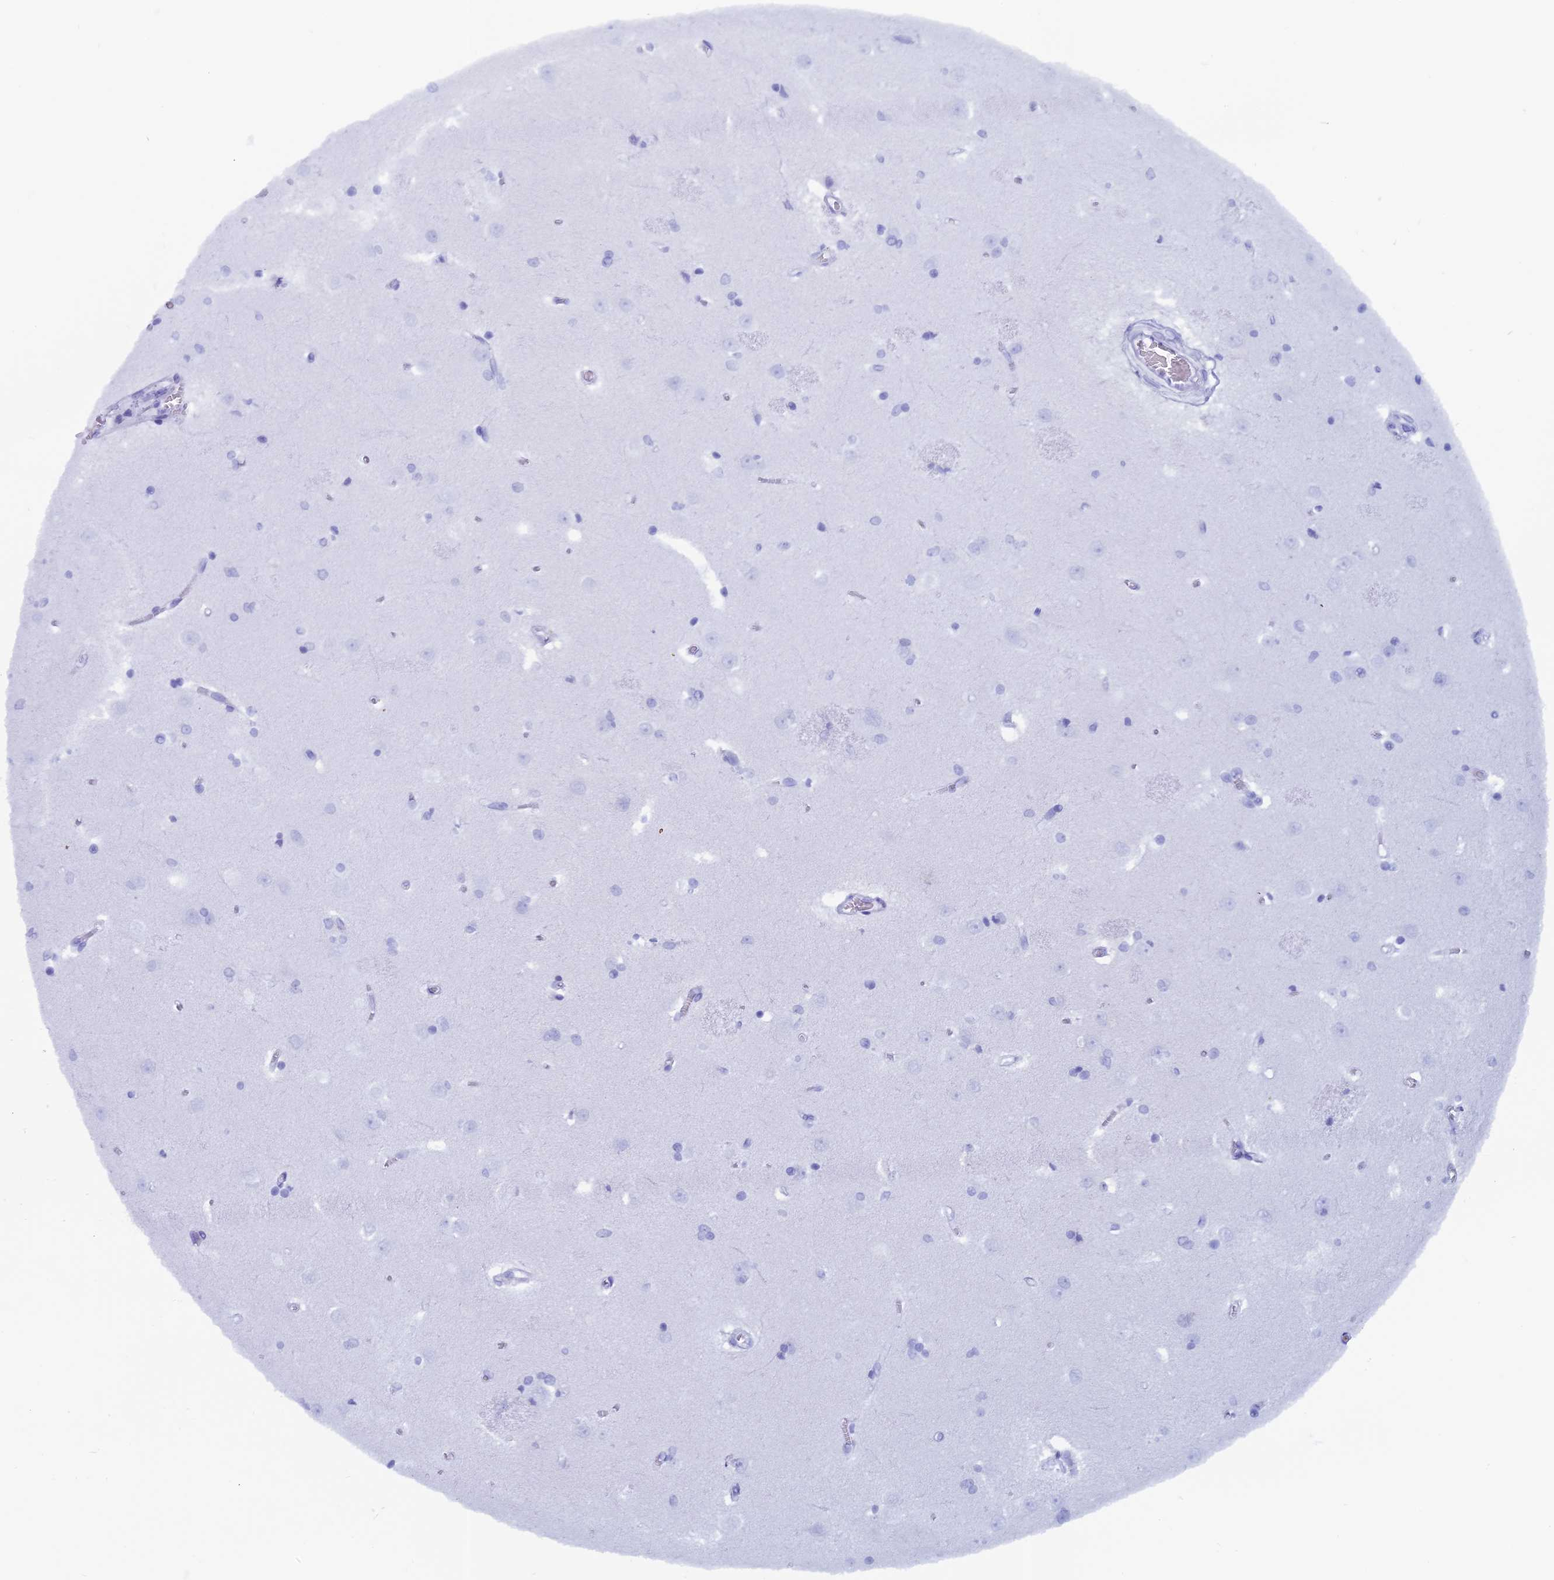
{"staining": {"intensity": "negative", "quantity": "none", "location": "none"}, "tissue": "caudate", "cell_type": "Glial cells", "image_type": "normal", "snomed": [{"axis": "morphology", "description": "Normal tissue, NOS"}, {"axis": "topography", "description": "Lateral ventricle wall"}], "caption": "DAB (3,3'-diaminobenzidine) immunohistochemical staining of unremarkable human caudate demonstrates no significant positivity in glial cells. (DAB immunohistochemistry (IHC) visualized using brightfield microscopy, high magnification).", "gene": "CAPS", "patient": {"sex": "male", "age": 37}}